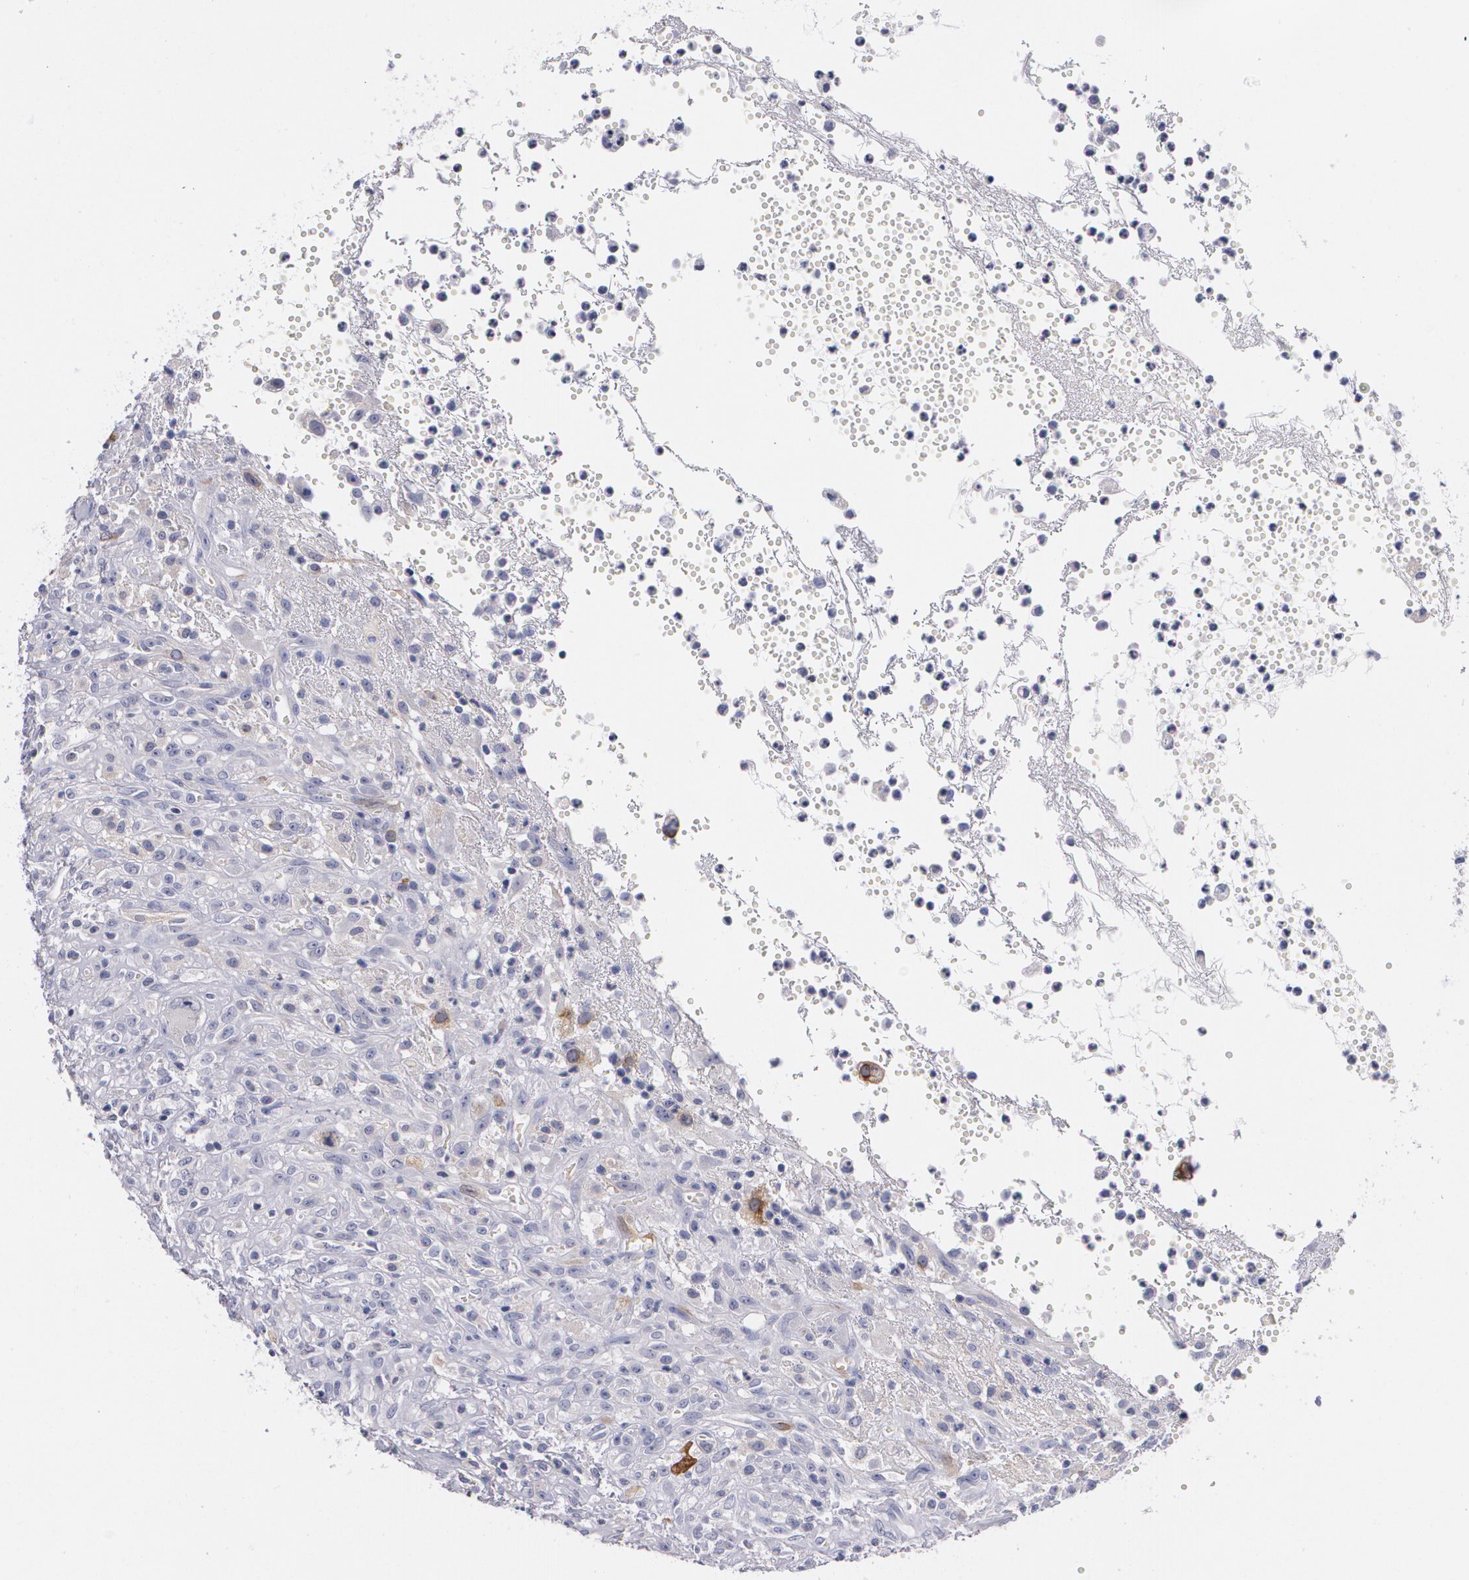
{"staining": {"intensity": "moderate", "quantity": "<25%", "location": "cytoplasmic/membranous"}, "tissue": "glioma", "cell_type": "Tumor cells", "image_type": "cancer", "snomed": [{"axis": "morphology", "description": "Glioma, malignant, High grade"}, {"axis": "topography", "description": "Brain"}], "caption": "Human malignant glioma (high-grade) stained for a protein (brown) exhibits moderate cytoplasmic/membranous positive positivity in about <25% of tumor cells.", "gene": "HMMR", "patient": {"sex": "male", "age": 66}}